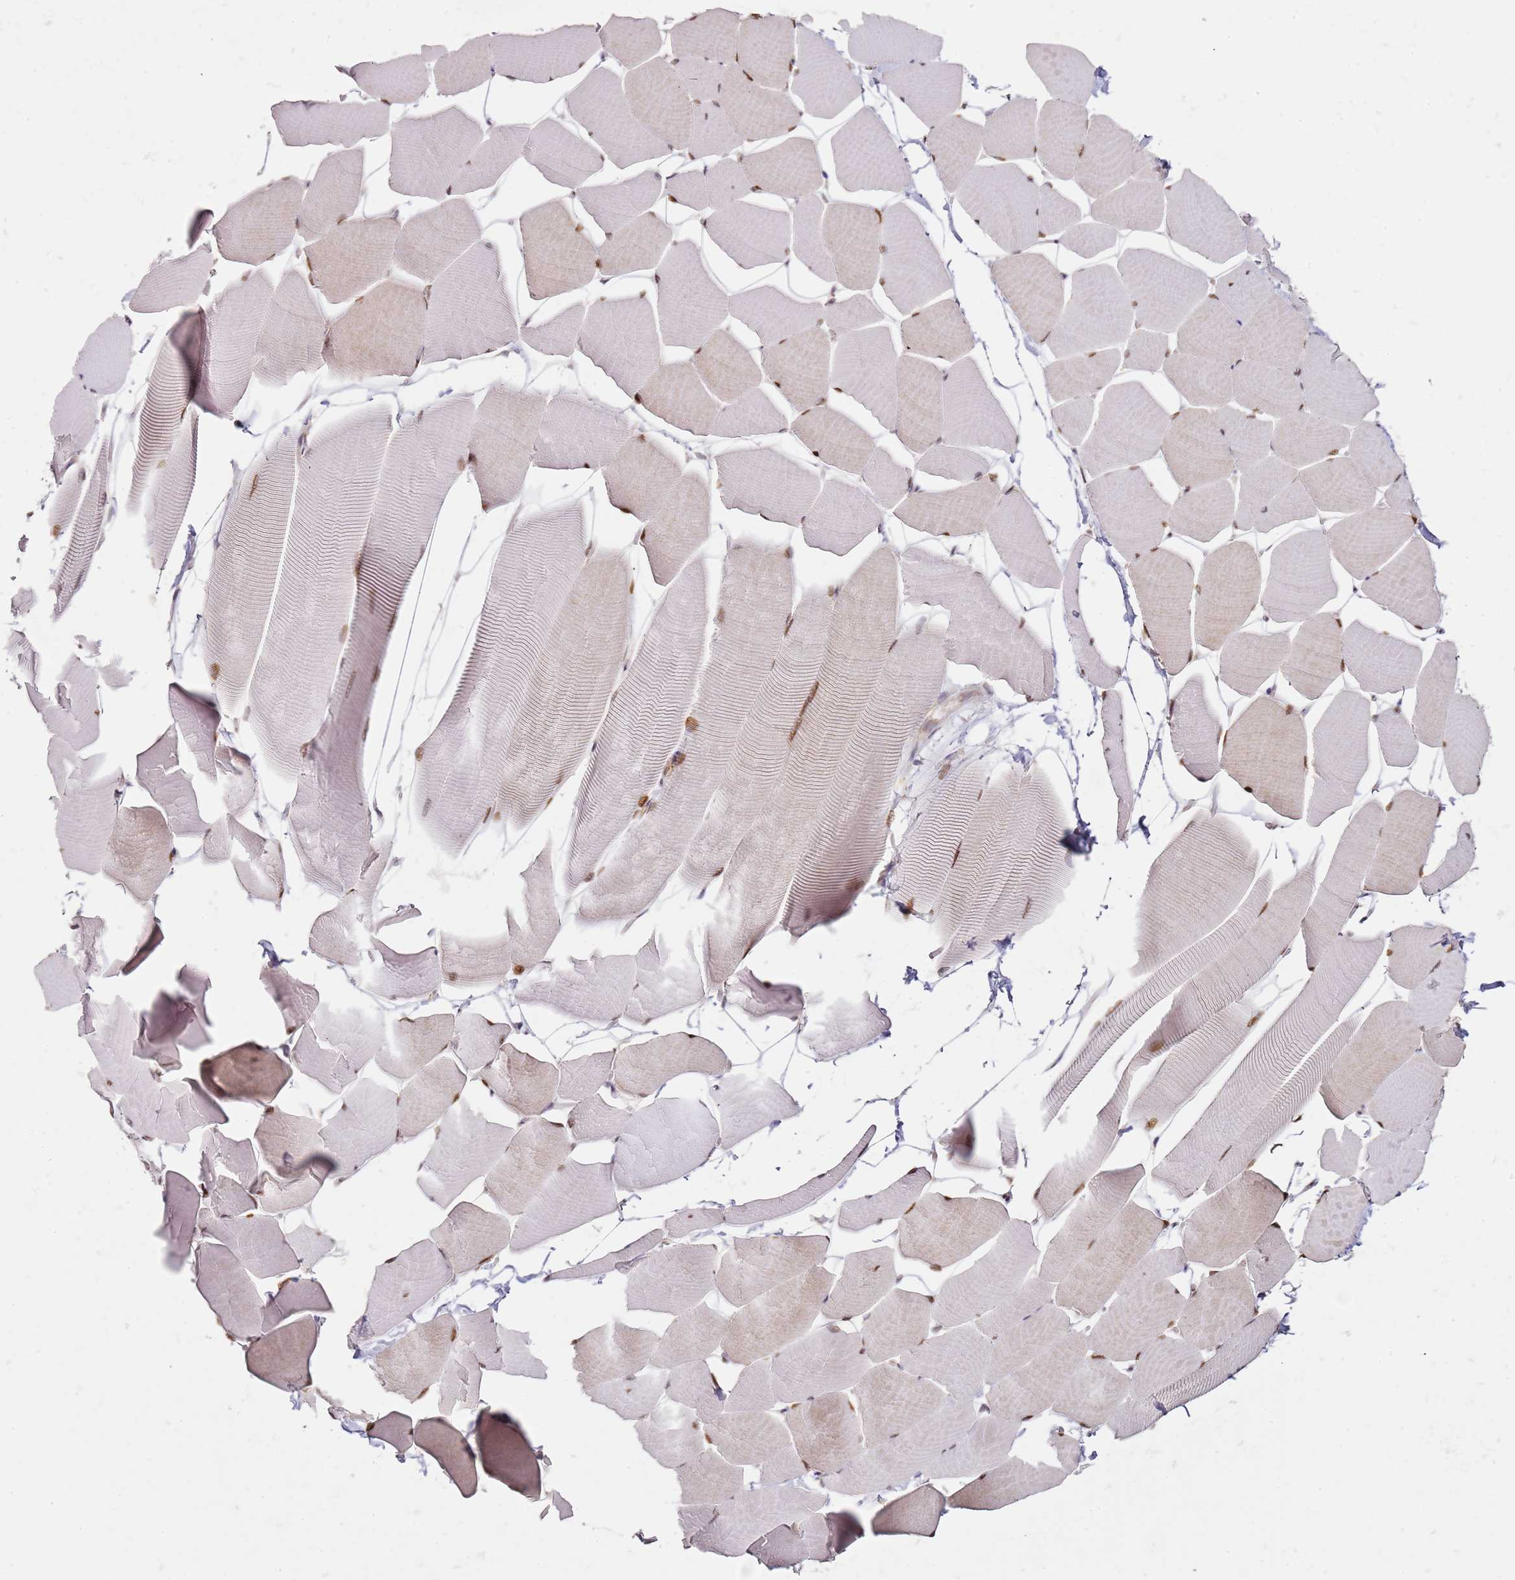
{"staining": {"intensity": "moderate", "quantity": "25%-75%", "location": "nuclear"}, "tissue": "skeletal muscle", "cell_type": "Myocytes", "image_type": "normal", "snomed": [{"axis": "morphology", "description": "Normal tissue, NOS"}, {"axis": "topography", "description": "Skeletal muscle"}], "caption": "Human skeletal muscle stained for a protein (brown) shows moderate nuclear positive expression in about 25%-75% of myocytes.", "gene": "PSMD4", "patient": {"sex": "male", "age": 25}}